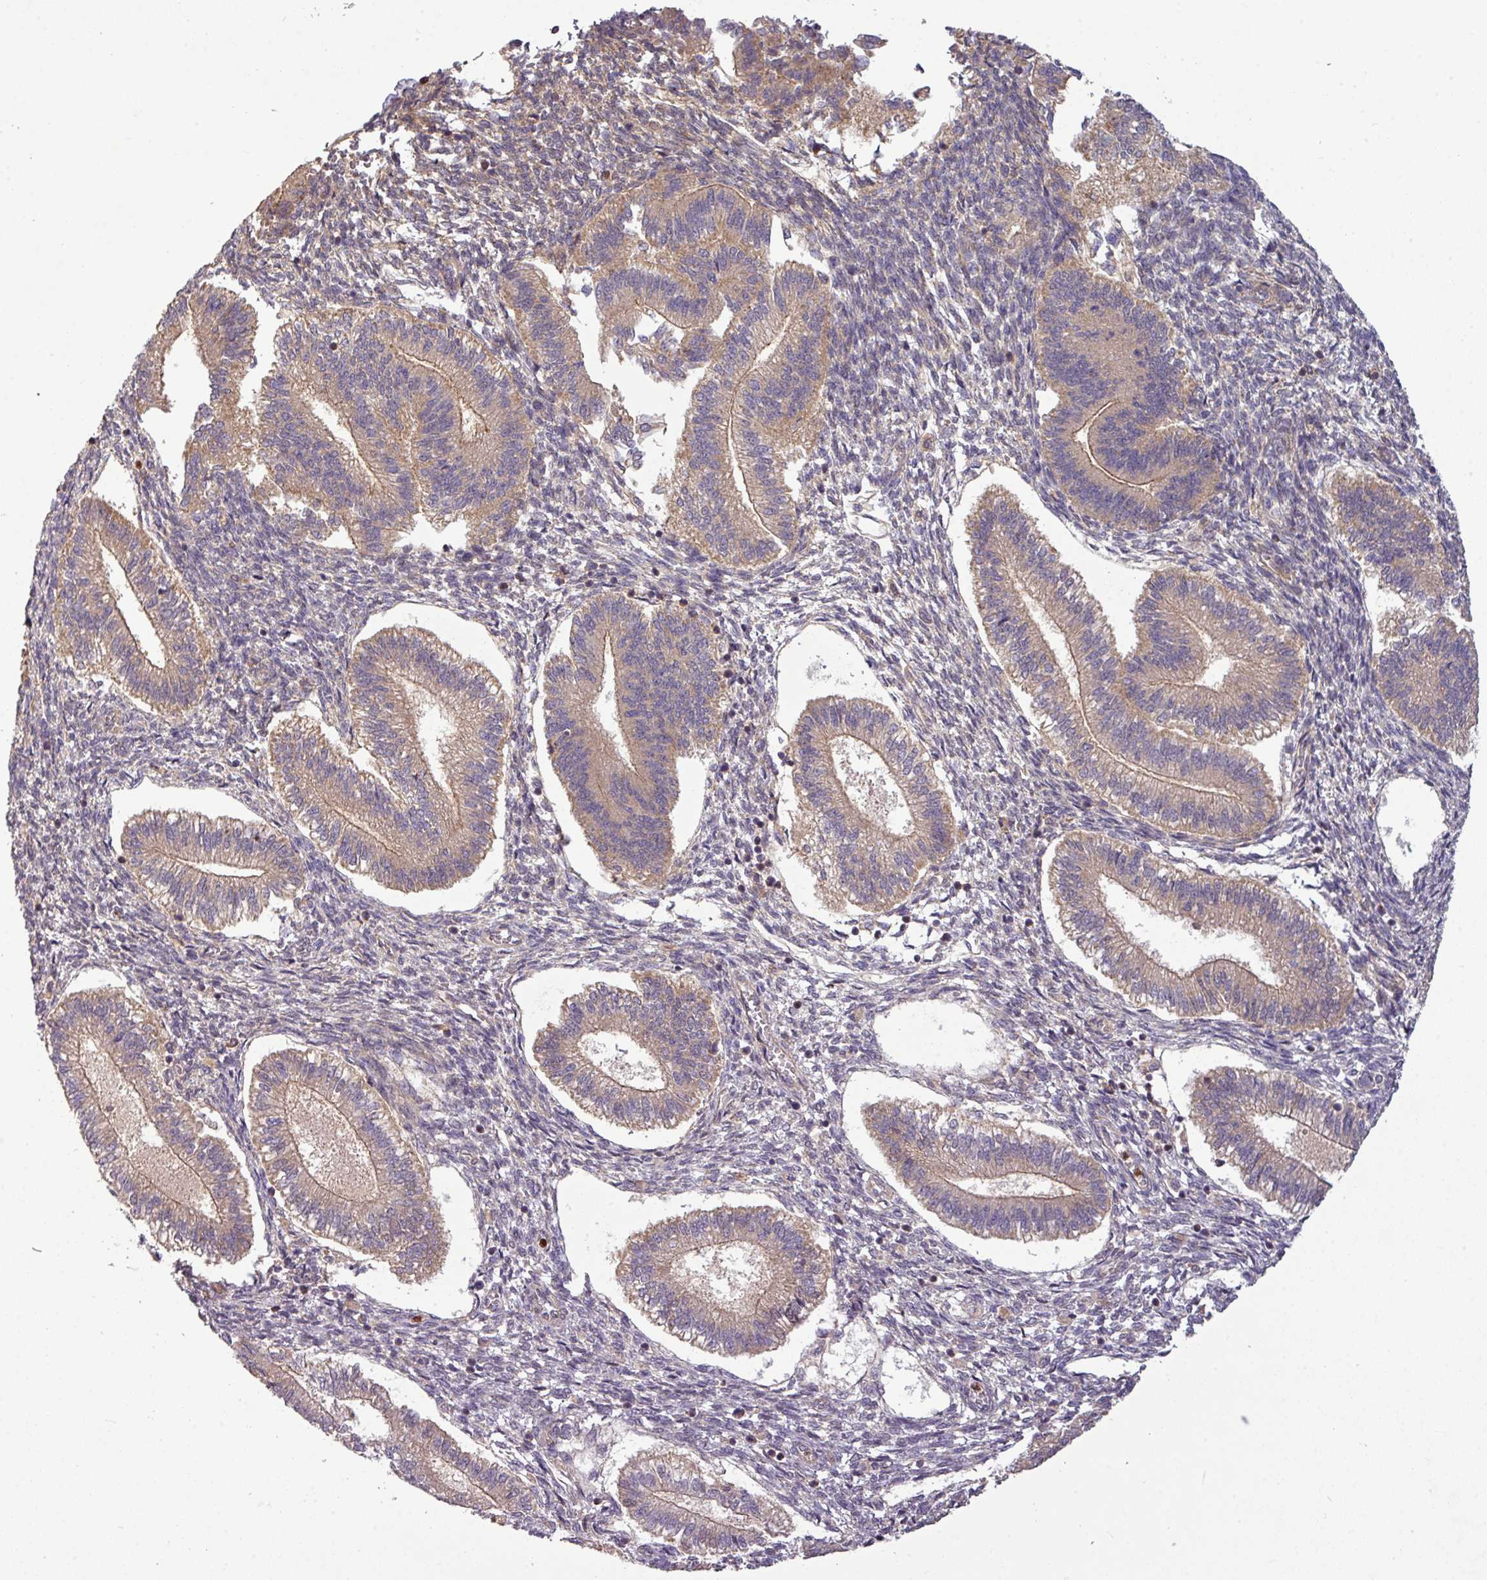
{"staining": {"intensity": "negative", "quantity": "none", "location": "none"}, "tissue": "endometrium", "cell_type": "Cells in endometrial stroma", "image_type": "normal", "snomed": [{"axis": "morphology", "description": "Normal tissue, NOS"}, {"axis": "topography", "description": "Endometrium"}], "caption": "An image of endometrium stained for a protein demonstrates no brown staining in cells in endometrial stroma. (DAB (3,3'-diaminobenzidine) immunohistochemistry (IHC) visualized using brightfield microscopy, high magnification).", "gene": "PAPLN", "patient": {"sex": "female", "age": 25}}